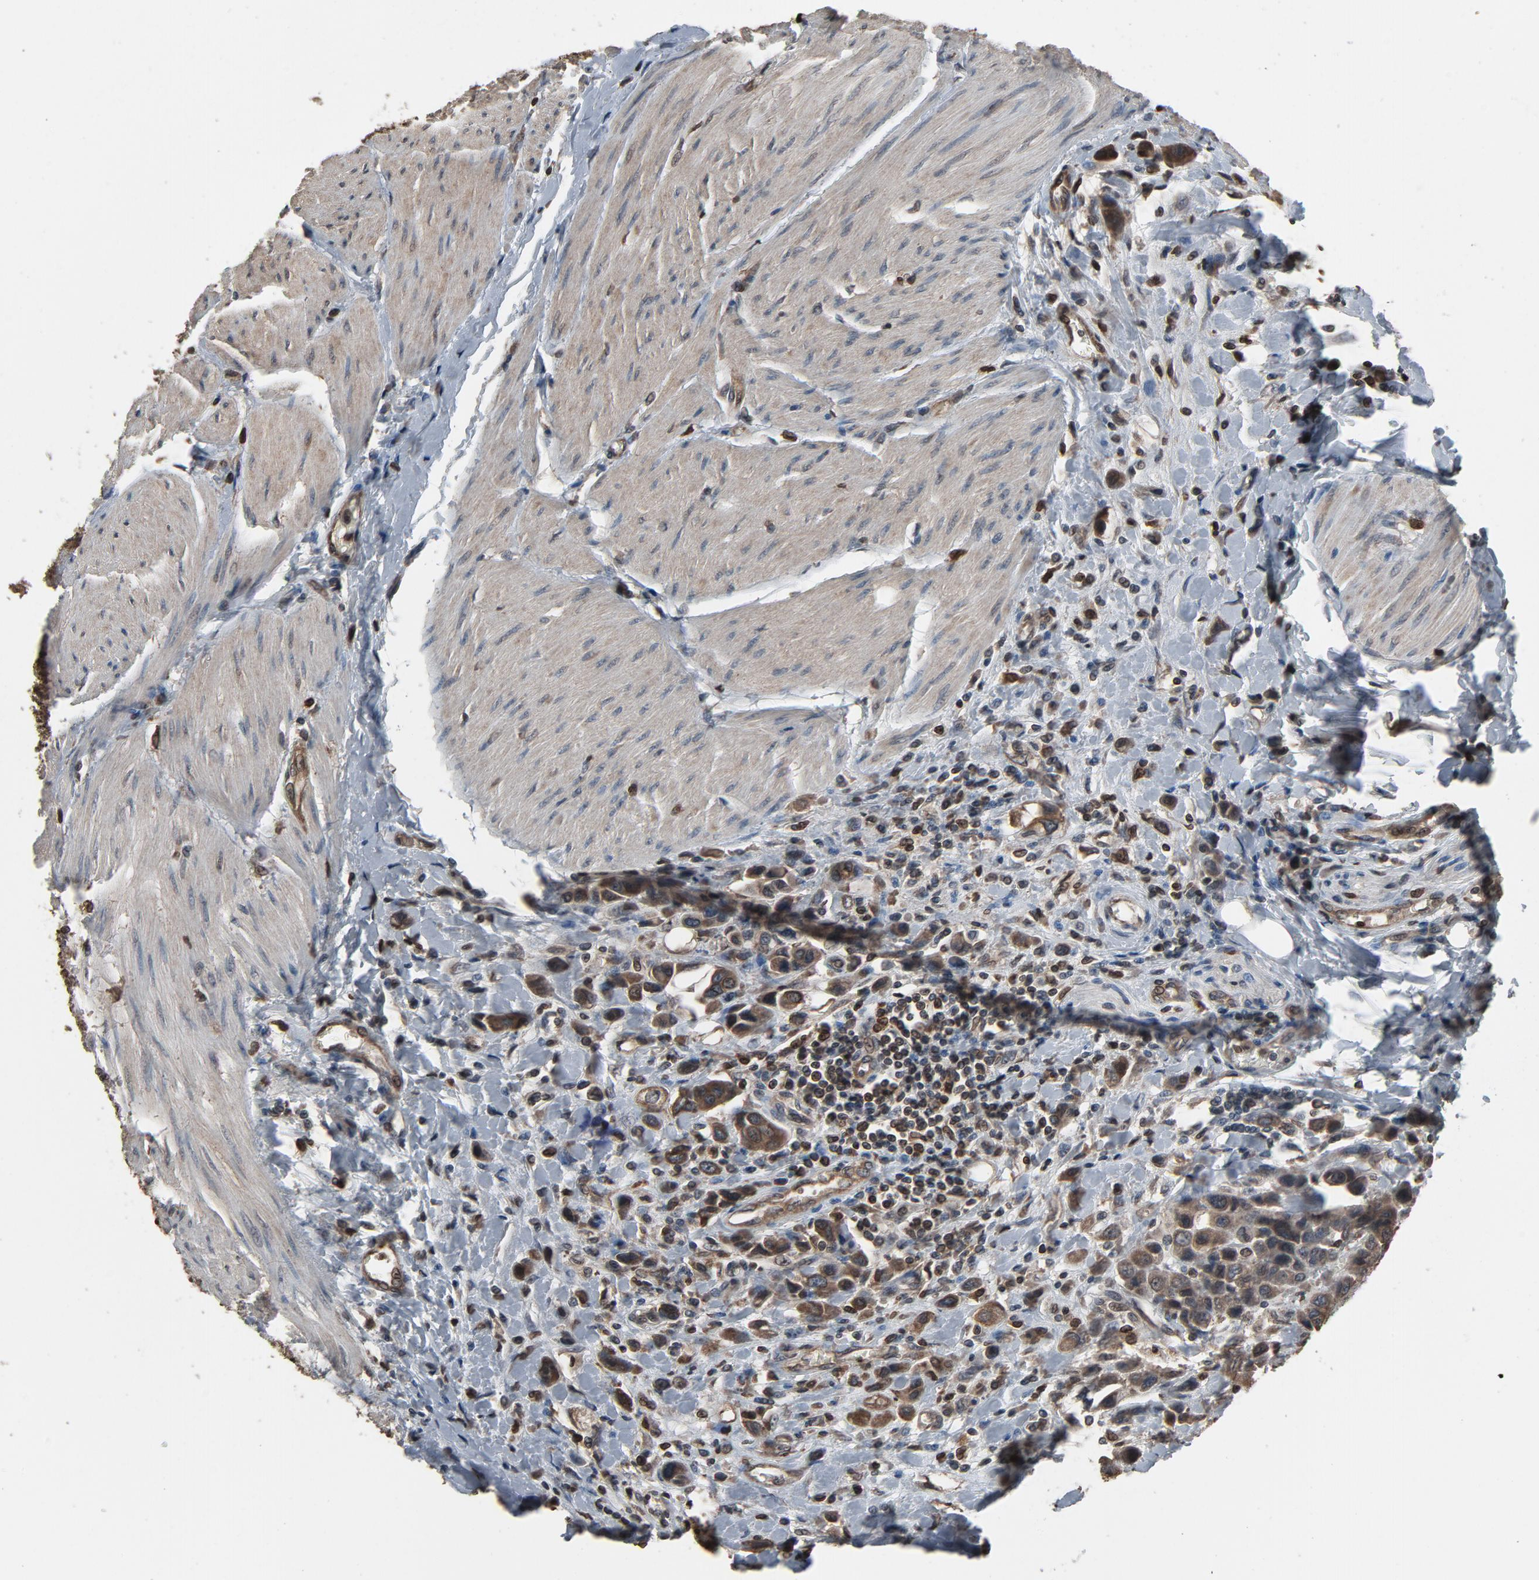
{"staining": {"intensity": "moderate", "quantity": ">75%", "location": "cytoplasmic/membranous"}, "tissue": "urothelial cancer", "cell_type": "Tumor cells", "image_type": "cancer", "snomed": [{"axis": "morphology", "description": "Urothelial carcinoma, High grade"}, {"axis": "topography", "description": "Urinary bladder"}], "caption": "High-magnification brightfield microscopy of urothelial cancer stained with DAB (3,3'-diaminobenzidine) (brown) and counterstained with hematoxylin (blue). tumor cells exhibit moderate cytoplasmic/membranous positivity is present in about>75% of cells.", "gene": "UBE2D1", "patient": {"sex": "male", "age": 50}}